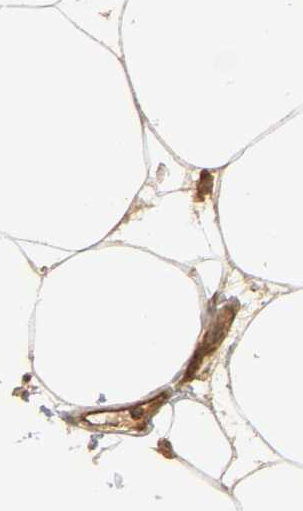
{"staining": {"intensity": "weak", "quantity": ">75%", "location": "cytoplasmic/membranous"}, "tissue": "adipose tissue", "cell_type": "Adipocytes", "image_type": "normal", "snomed": [{"axis": "morphology", "description": "Normal tissue, NOS"}, {"axis": "morphology", "description": "Duct carcinoma"}, {"axis": "topography", "description": "Breast"}, {"axis": "topography", "description": "Adipose tissue"}], "caption": "Immunohistochemical staining of unremarkable adipose tissue reveals >75% levels of weak cytoplasmic/membranous protein expression in about >75% of adipocytes.", "gene": "IKBKB", "patient": {"sex": "female", "age": 37}}